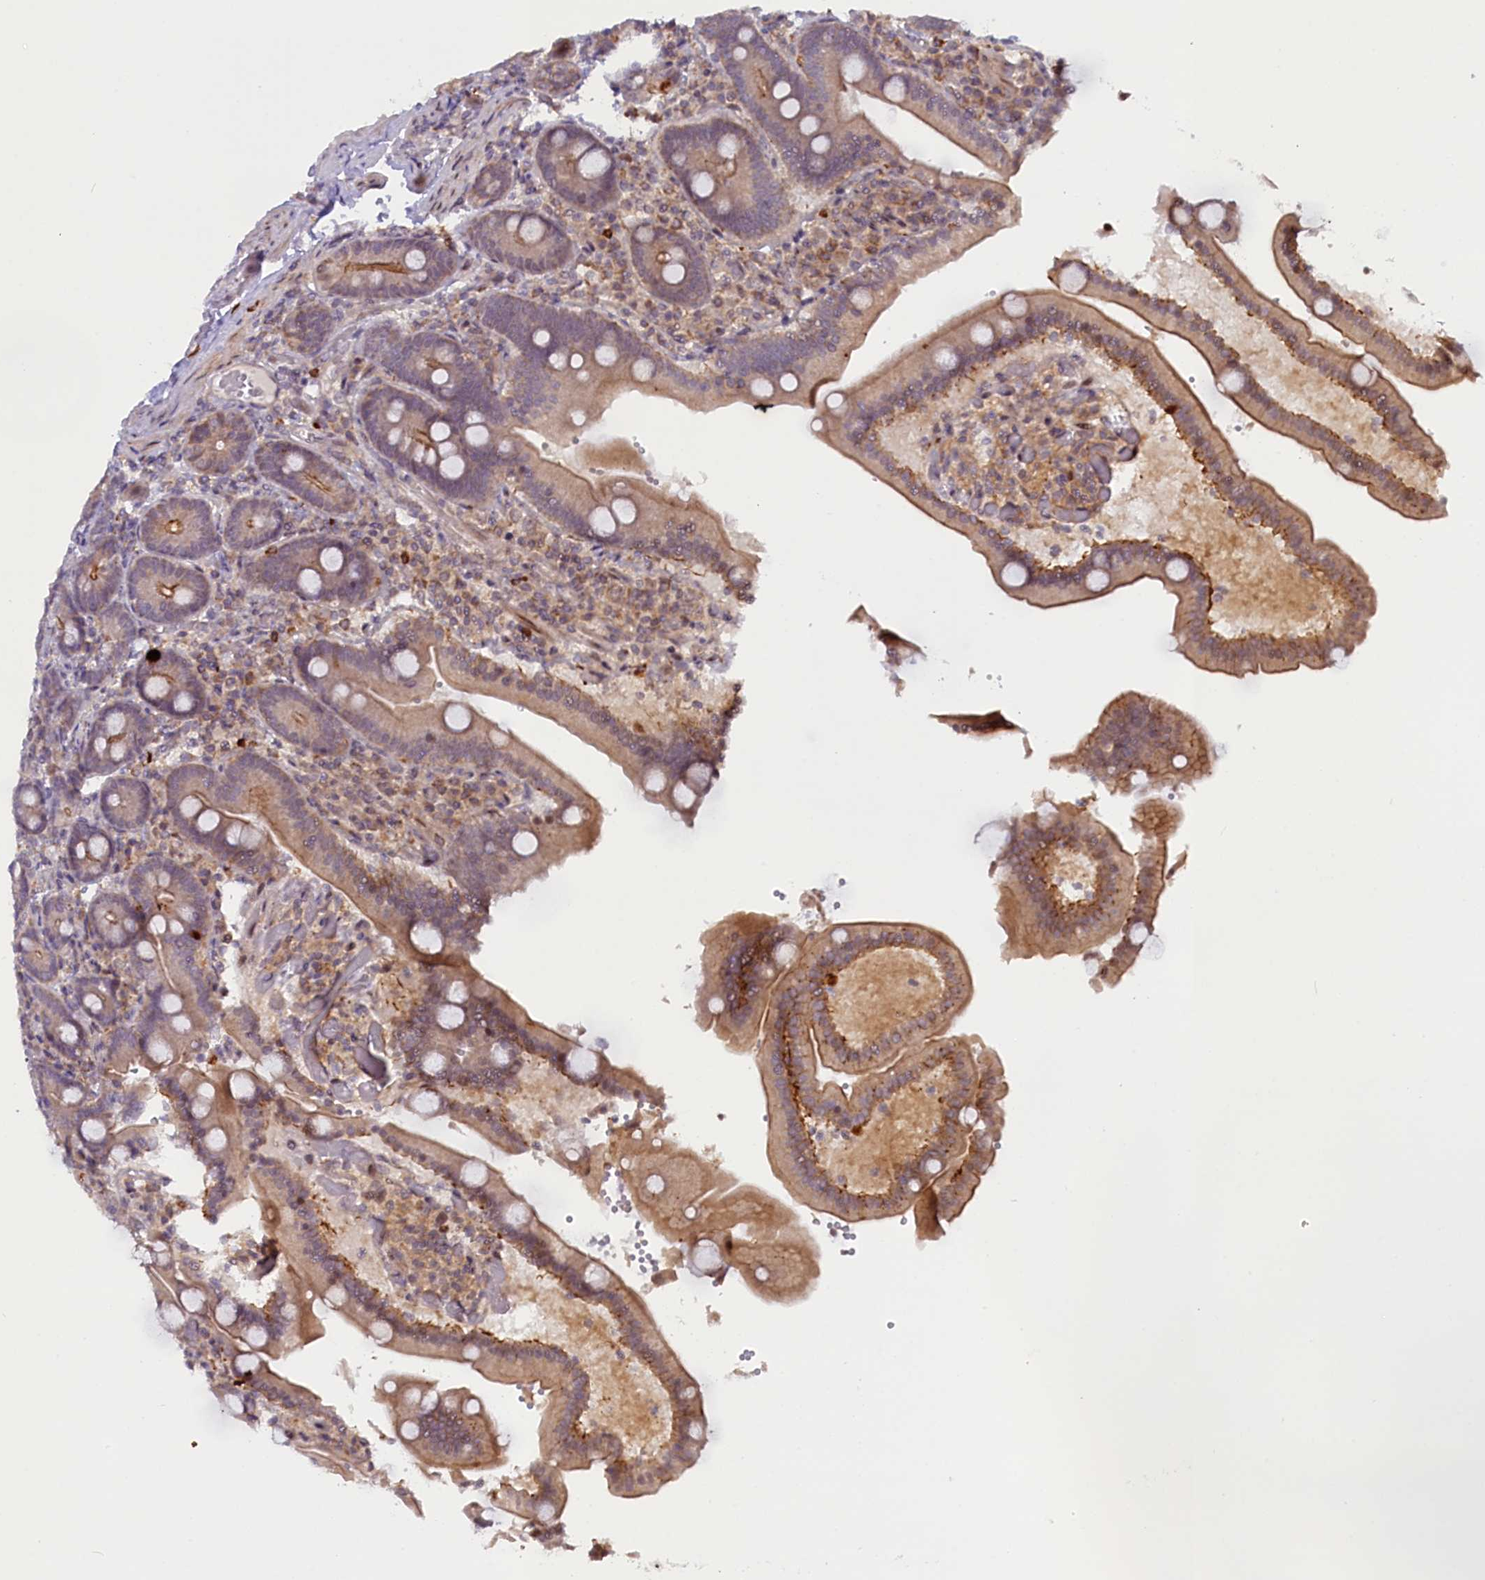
{"staining": {"intensity": "weak", "quantity": "<25%", "location": "cytoplasmic/membranous"}, "tissue": "duodenum", "cell_type": "Glandular cells", "image_type": "normal", "snomed": [{"axis": "morphology", "description": "Normal tissue, NOS"}, {"axis": "topography", "description": "Duodenum"}], "caption": "The image displays no staining of glandular cells in benign duodenum. (Brightfield microscopy of DAB (3,3'-diaminobenzidine) immunohistochemistry (IHC) at high magnification).", "gene": "CCL23", "patient": {"sex": "female", "age": 62}}